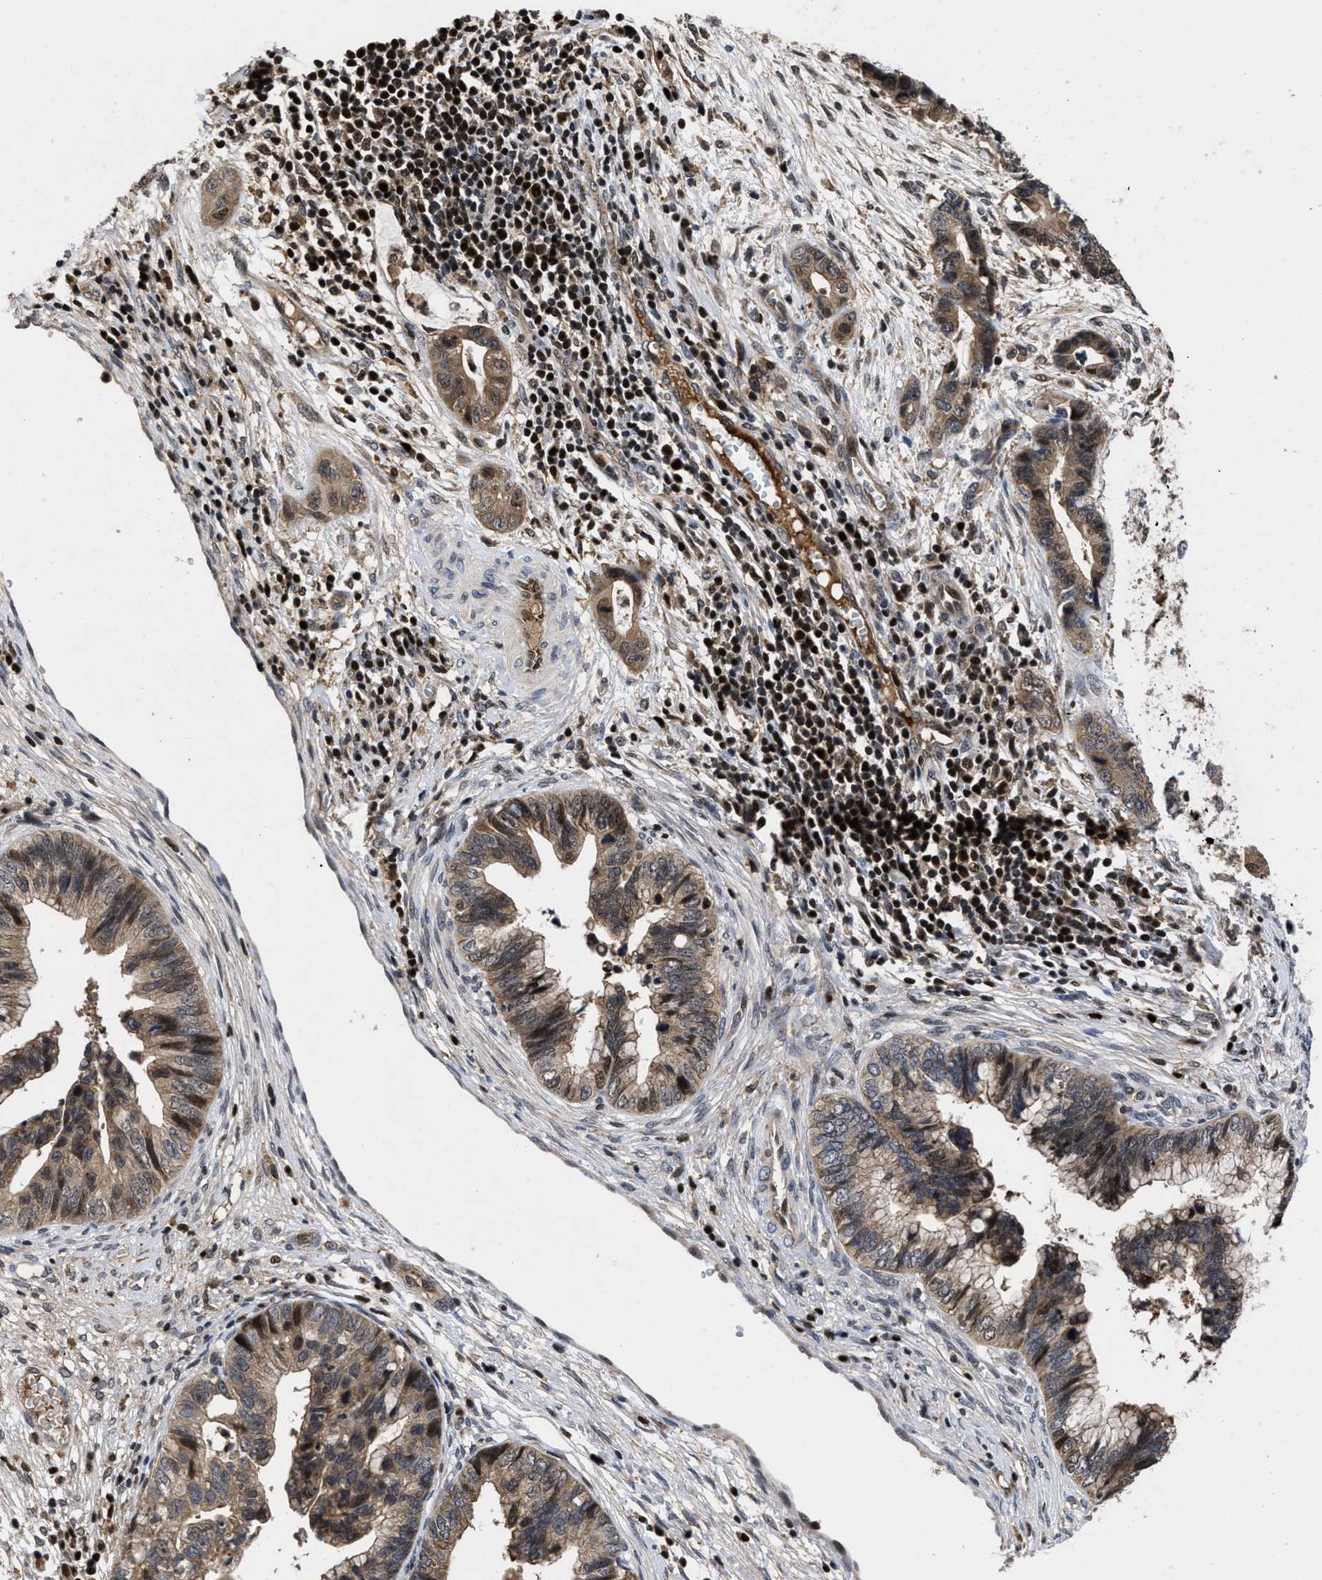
{"staining": {"intensity": "moderate", "quantity": ">75%", "location": "cytoplasmic/membranous,nuclear"}, "tissue": "cervical cancer", "cell_type": "Tumor cells", "image_type": "cancer", "snomed": [{"axis": "morphology", "description": "Adenocarcinoma, NOS"}, {"axis": "topography", "description": "Cervix"}], "caption": "Adenocarcinoma (cervical) tissue reveals moderate cytoplasmic/membranous and nuclear expression in about >75% of tumor cells, visualized by immunohistochemistry. (DAB (3,3'-diaminobenzidine) = brown stain, brightfield microscopy at high magnification).", "gene": "FAM200A", "patient": {"sex": "female", "age": 44}}